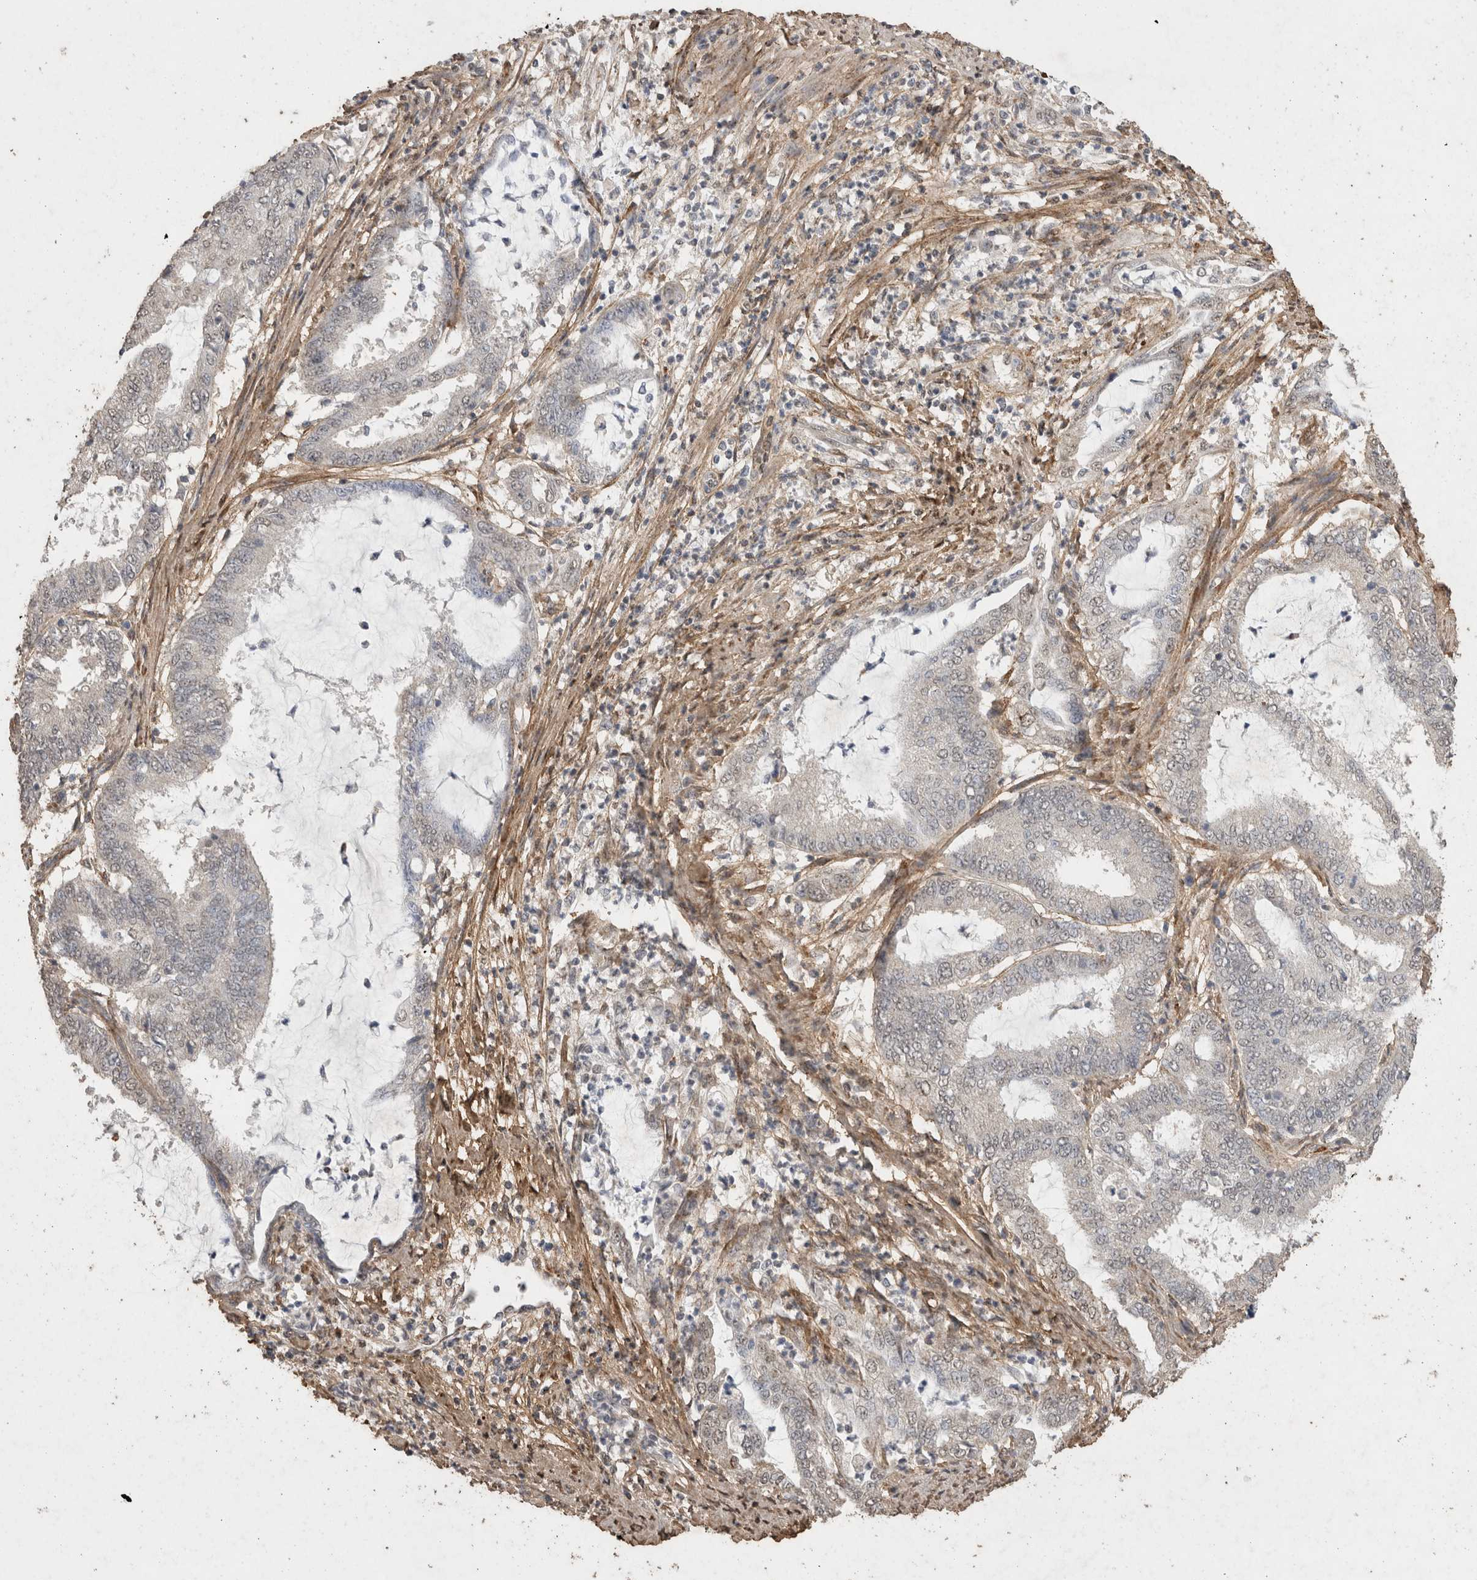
{"staining": {"intensity": "negative", "quantity": "none", "location": "none"}, "tissue": "endometrial cancer", "cell_type": "Tumor cells", "image_type": "cancer", "snomed": [{"axis": "morphology", "description": "Adenocarcinoma, NOS"}, {"axis": "topography", "description": "Endometrium"}], "caption": "Immunohistochemistry photomicrograph of human adenocarcinoma (endometrial) stained for a protein (brown), which exhibits no expression in tumor cells. (Brightfield microscopy of DAB (3,3'-diaminobenzidine) immunohistochemistry at high magnification).", "gene": "C1QTNF5", "patient": {"sex": "female", "age": 51}}